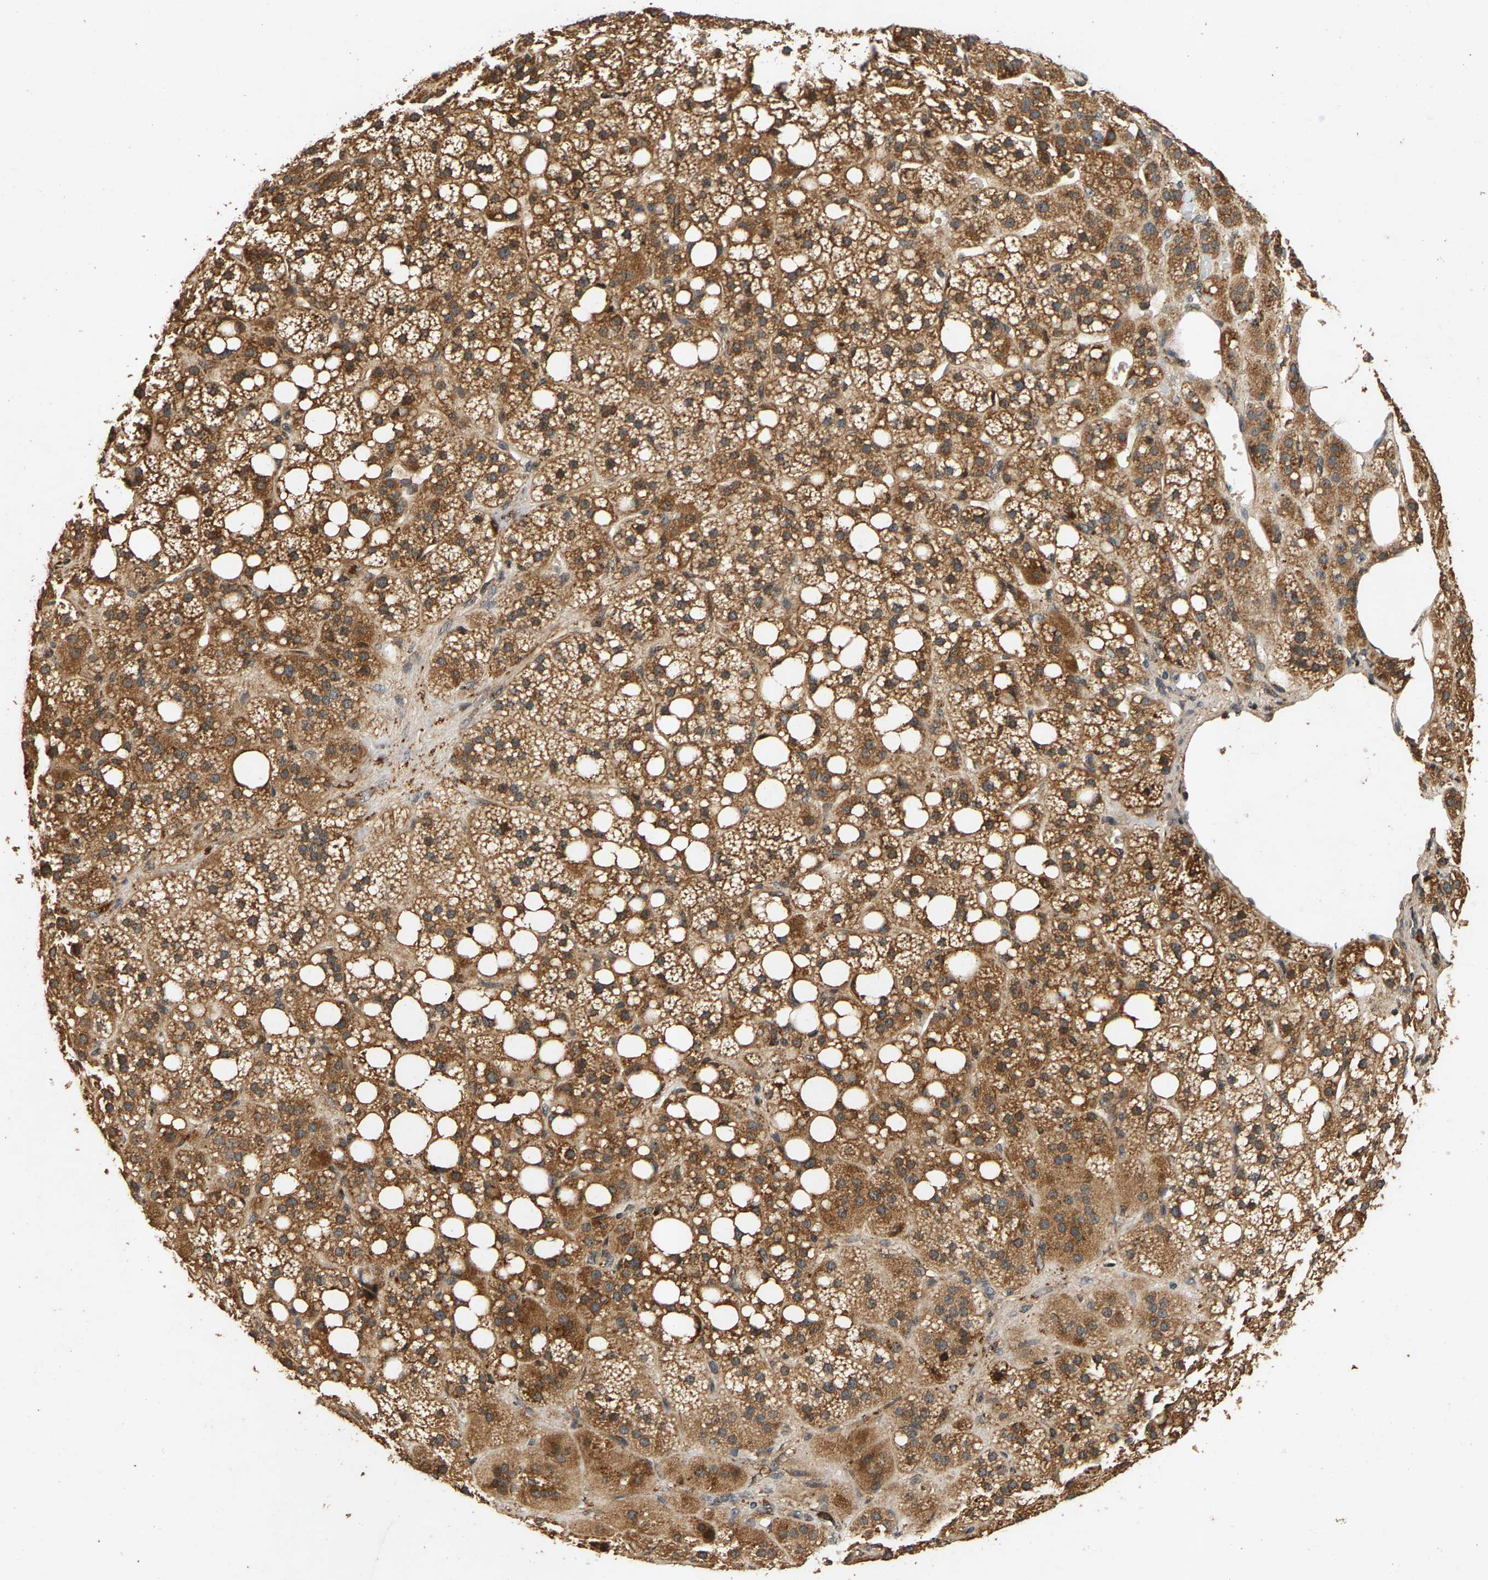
{"staining": {"intensity": "strong", "quantity": ">75%", "location": "cytoplasmic/membranous"}, "tissue": "adrenal gland", "cell_type": "Glandular cells", "image_type": "normal", "snomed": [{"axis": "morphology", "description": "Normal tissue, NOS"}, {"axis": "topography", "description": "Adrenal gland"}], "caption": "DAB (3,3'-diaminobenzidine) immunohistochemical staining of unremarkable human adrenal gland demonstrates strong cytoplasmic/membranous protein staining in about >75% of glandular cells. (IHC, brightfield microscopy, high magnification).", "gene": "CIDEC", "patient": {"sex": "female", "age": 59}}